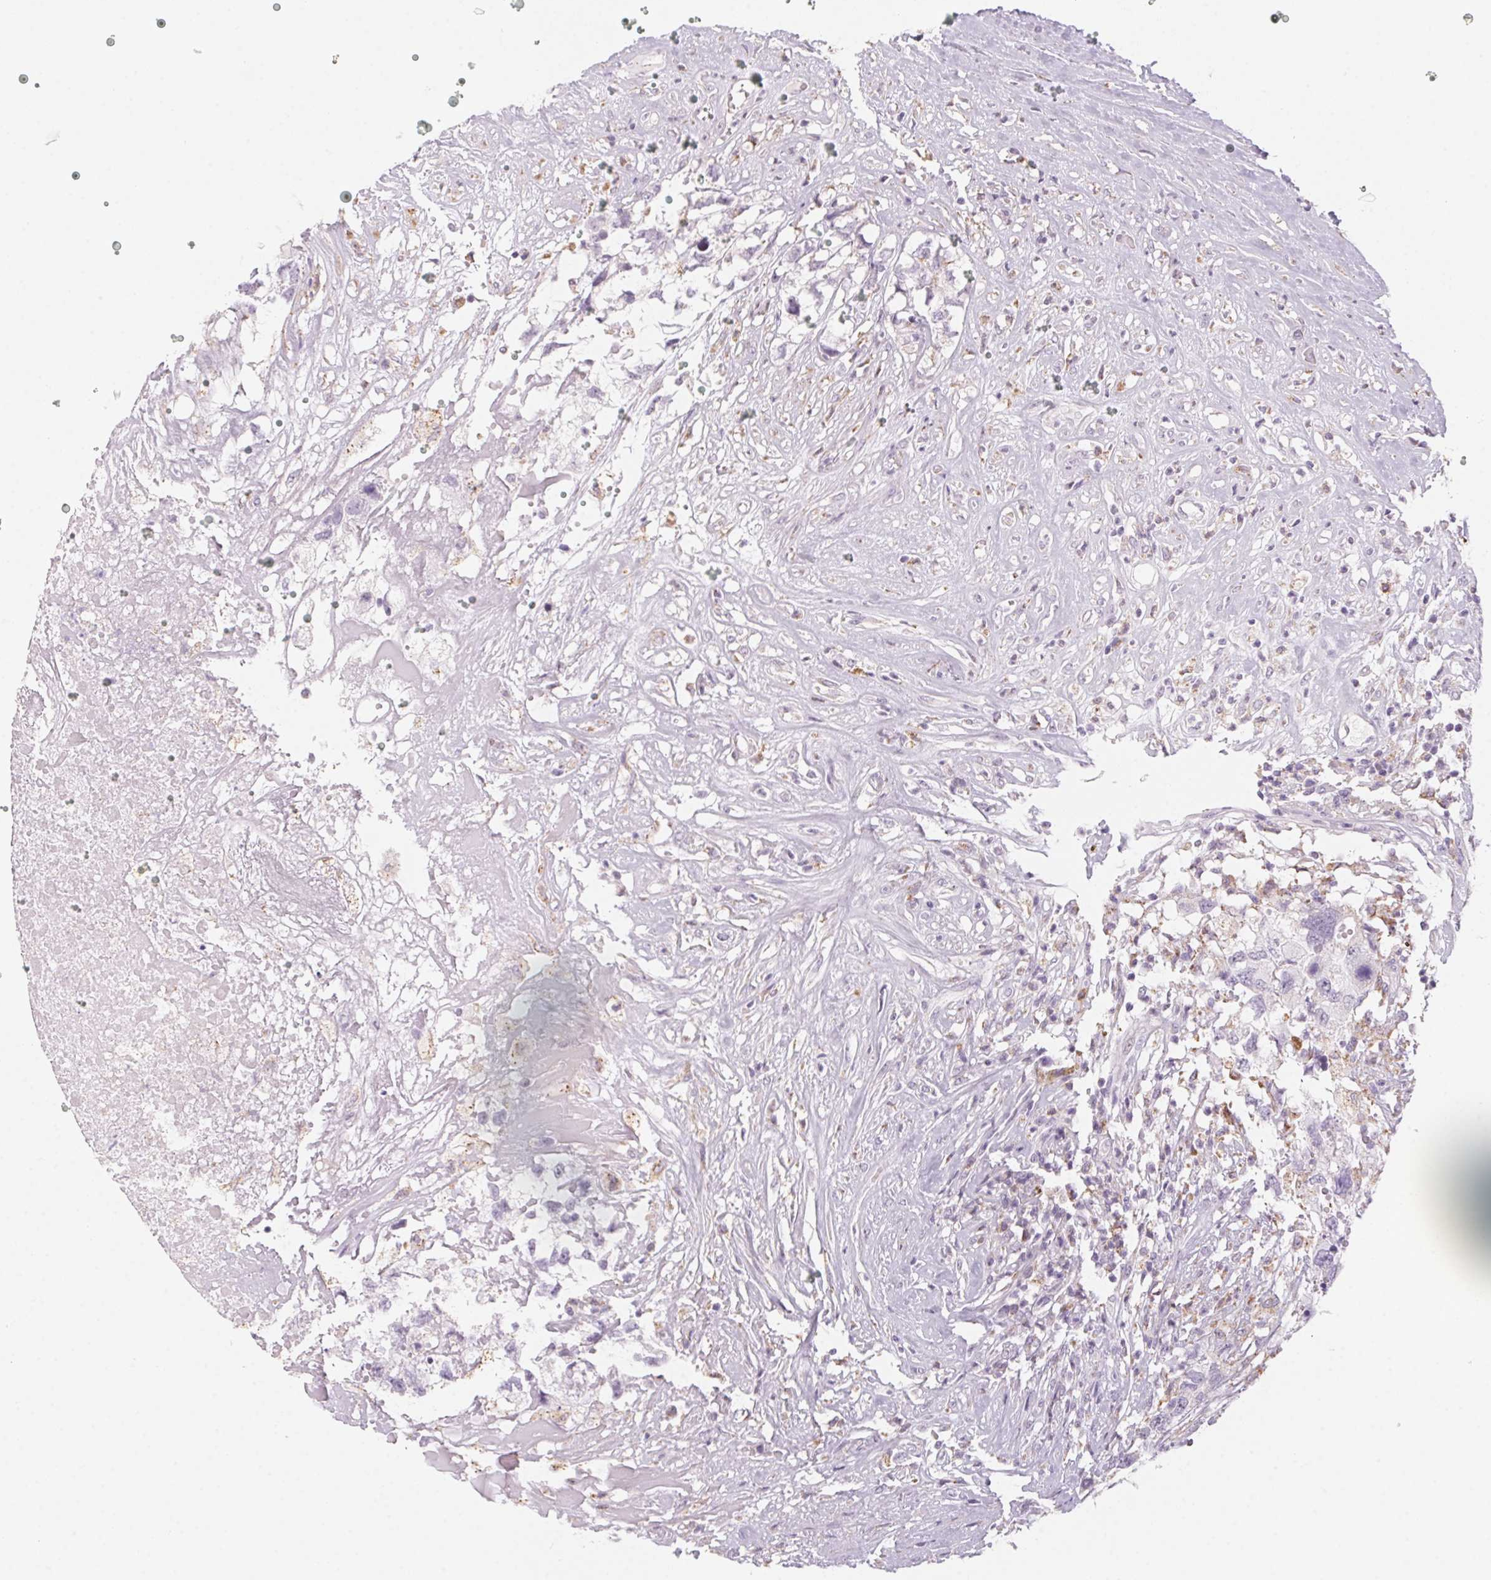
{"staining": {"intensity": "negative", "quantity": "none", "location": "none"}, "tissue": "testis cancer", "cell_type": "Tumor cells", "image_type": "cancer", "snomed": [{"axis": "morphology", "description": "Carcinoma, Embryonal, NOS"}, {"axis": "topography", "description": "Testis"}], "caption": "Embryonal carcinoma (testis) stained for a protein using immunohistochemistry reveals no positivity tumor cells.", "gene": "PRPH", "patient": {"sex": "male", "age": 83}}